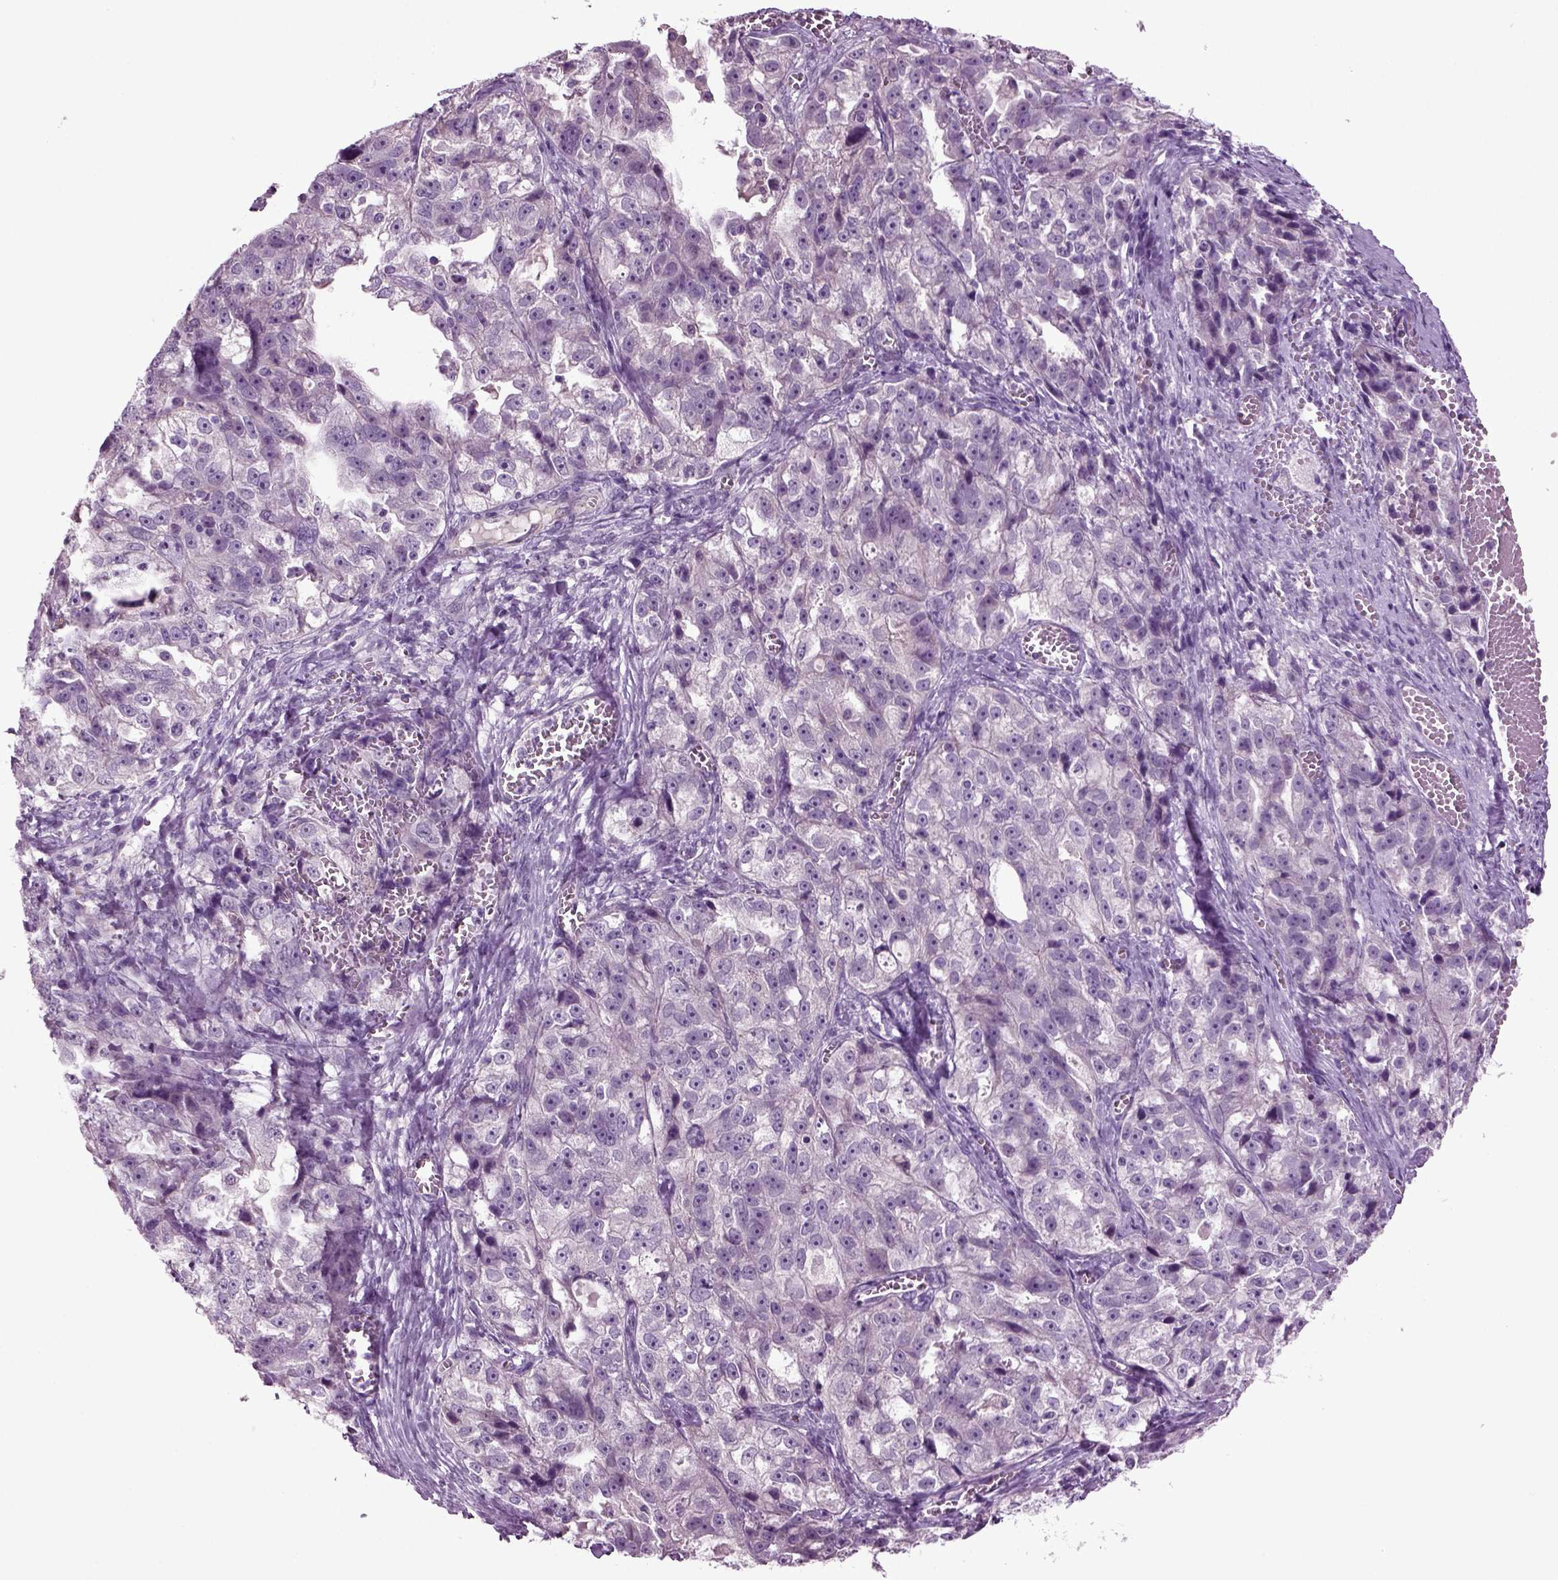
{"staining": {"intensity": "negative", "quantity": "none", "location": "none"}, "tissue": "ovarian cancer", "cell_type": "Tumor cells", "image_type": "cancer", "snomed": [{"axis": "morphology", "description": "Cystadenocarcinoma, serous, NOS"}, {"axis": "topography", "description": "Ovary"}], "caption": "Immunohistochemical staining of human ovarian cancer (serous cystadenocarcinoma) displays no significant staining in tumor cells. (DAB IHC visualized using brightfield microscopy, high magnification).", "gene": "COL9A2", "patient": {"sex": "female", "age": 51}}